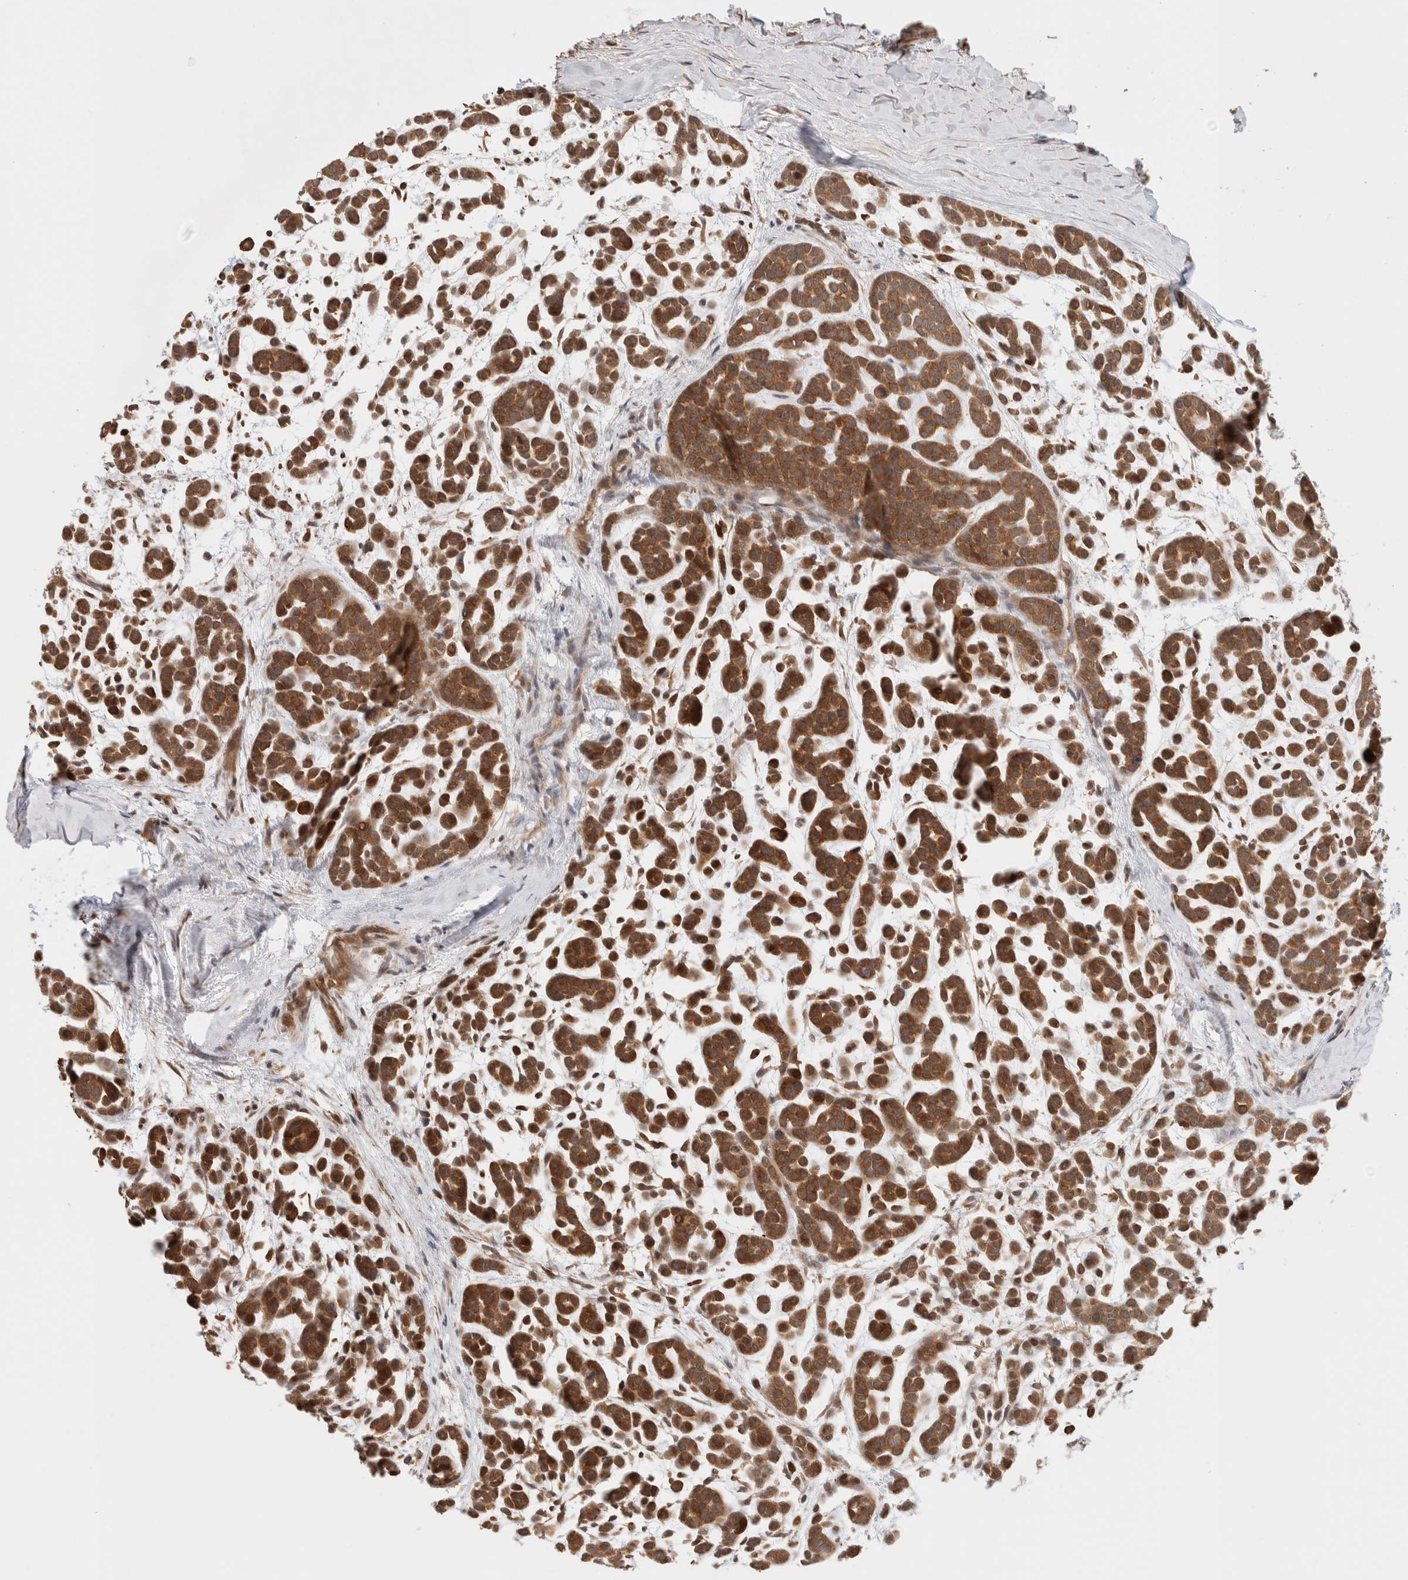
{"staining": {"intensity": "strong", "quantity": ">75%", "location": "cytoplasmic/membranous"}, "tissue": "head and neck cancer", "cell_type": "Tumor cells", "image_type": "cancer", "snomed": [{"axis": "morphology", "description": "Adenocarcinoma, NOS"}, {"axis": "morphology", "description": "Adenoma, NOS"}, {"axis": "topography", "description": "Head-Neck"}], "caption": "IHC of head and neck cancer (adenocarcinoma) exhibits high levels of strong cytoplasmic/membranous staining in about >75% of tumor cells. (DAB IHC, brown staining for protein, blue staining for nuclei).", "gene": "OTUD6B", "patient": {"sex": "female", "age": 55}}